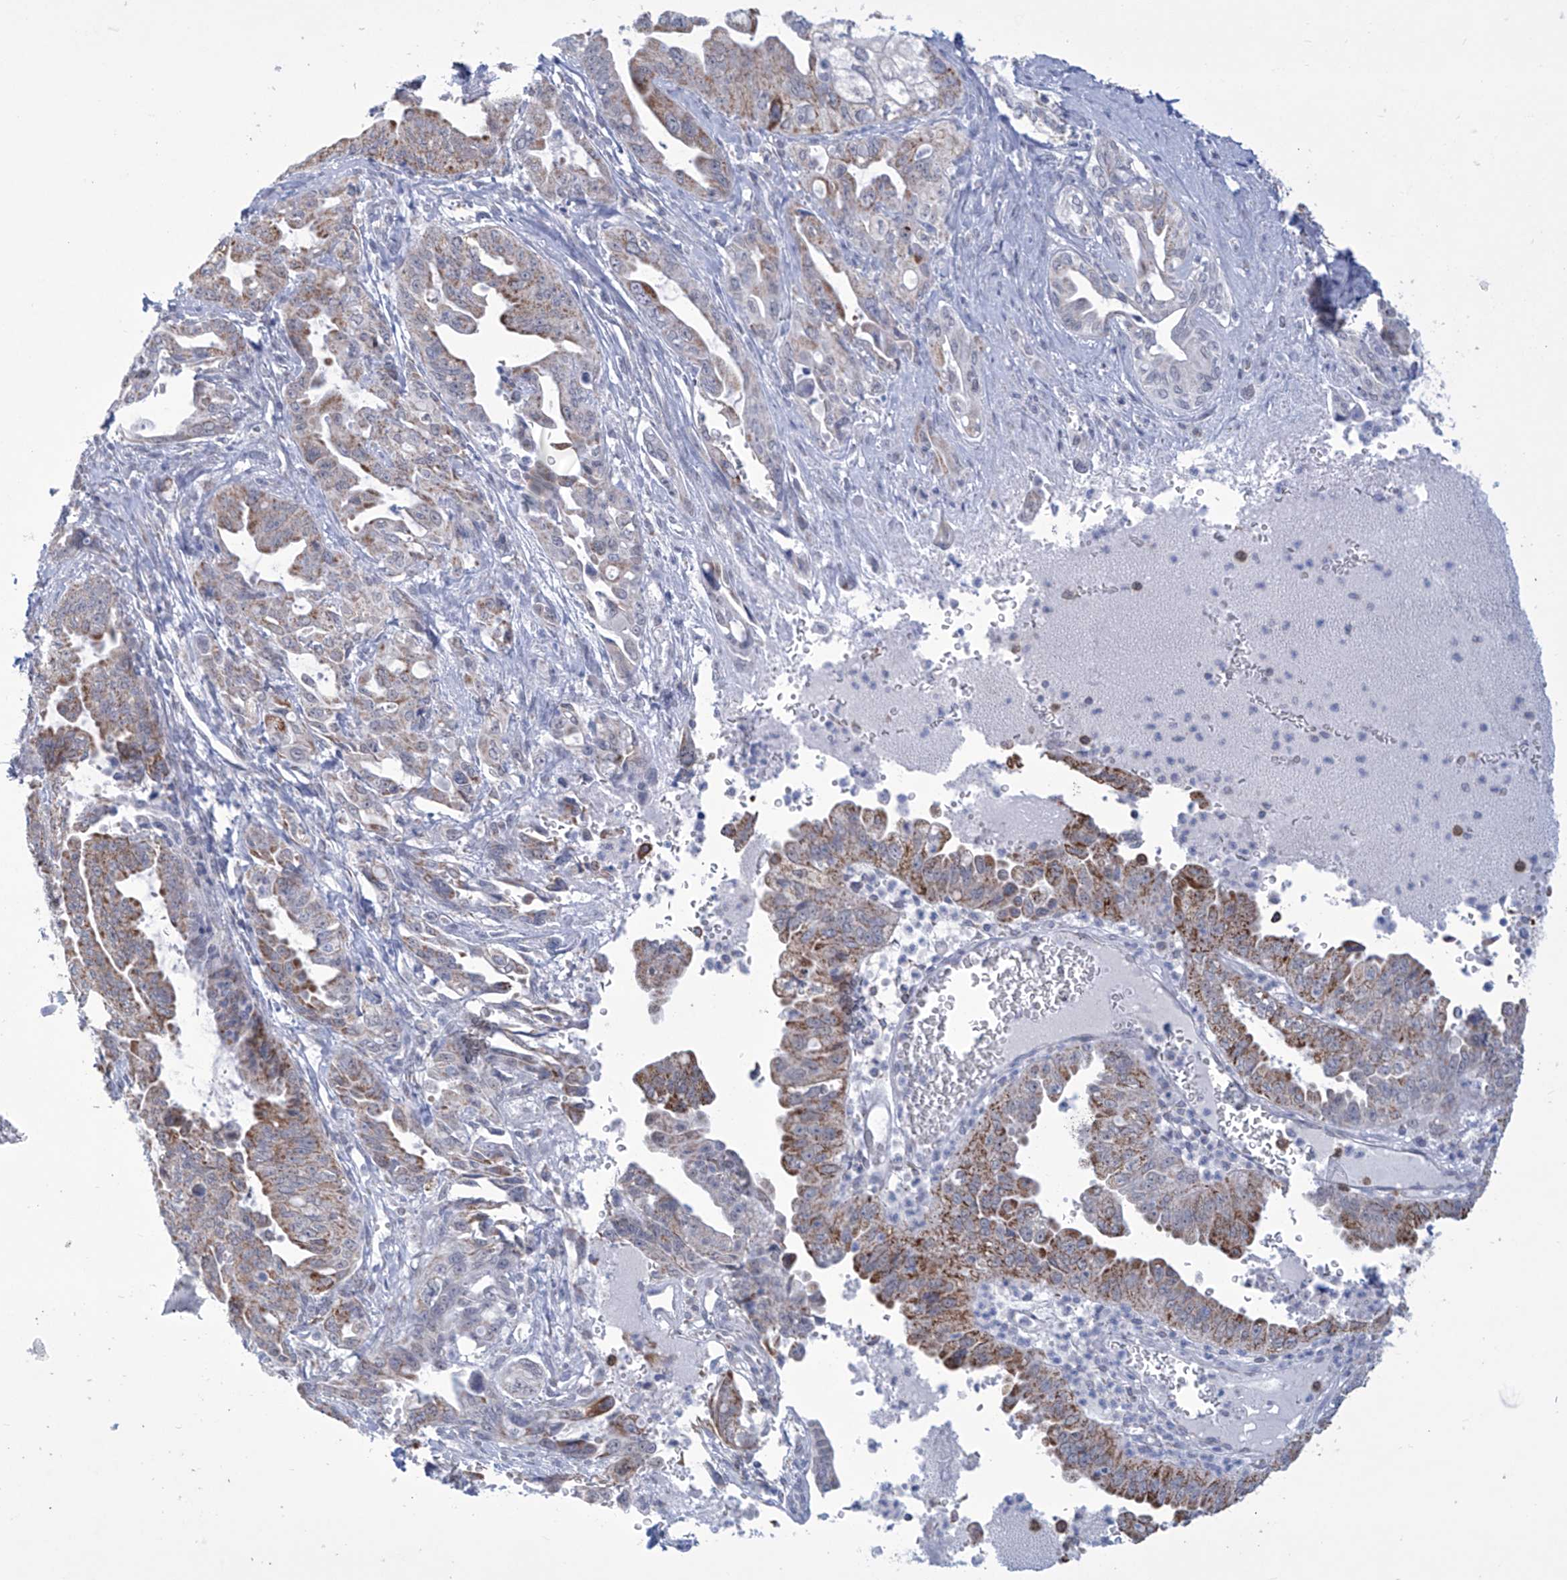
{"staining": {"intensity": "moderate", "quantity": ">75%", "location": "cytoplasmic/membranous"}, "tissue": "pancreatic cancer", "cell_type": "Tumor cells", "image_type": "cancer", "snomed": [{"axis": "morphology", "description": "Adenocarcinoma, NOS"}, {"axis": "topography", "description": "Pancreas"}], "caption": "Pancreatic cancer stained for a protein (brown) exhibits moderate cytoplasmic/membranous positive staining in approximately >75% of tumor cells.", "gene": "ALDH6A1", "patient": {"sex": "male", "age": 70}}